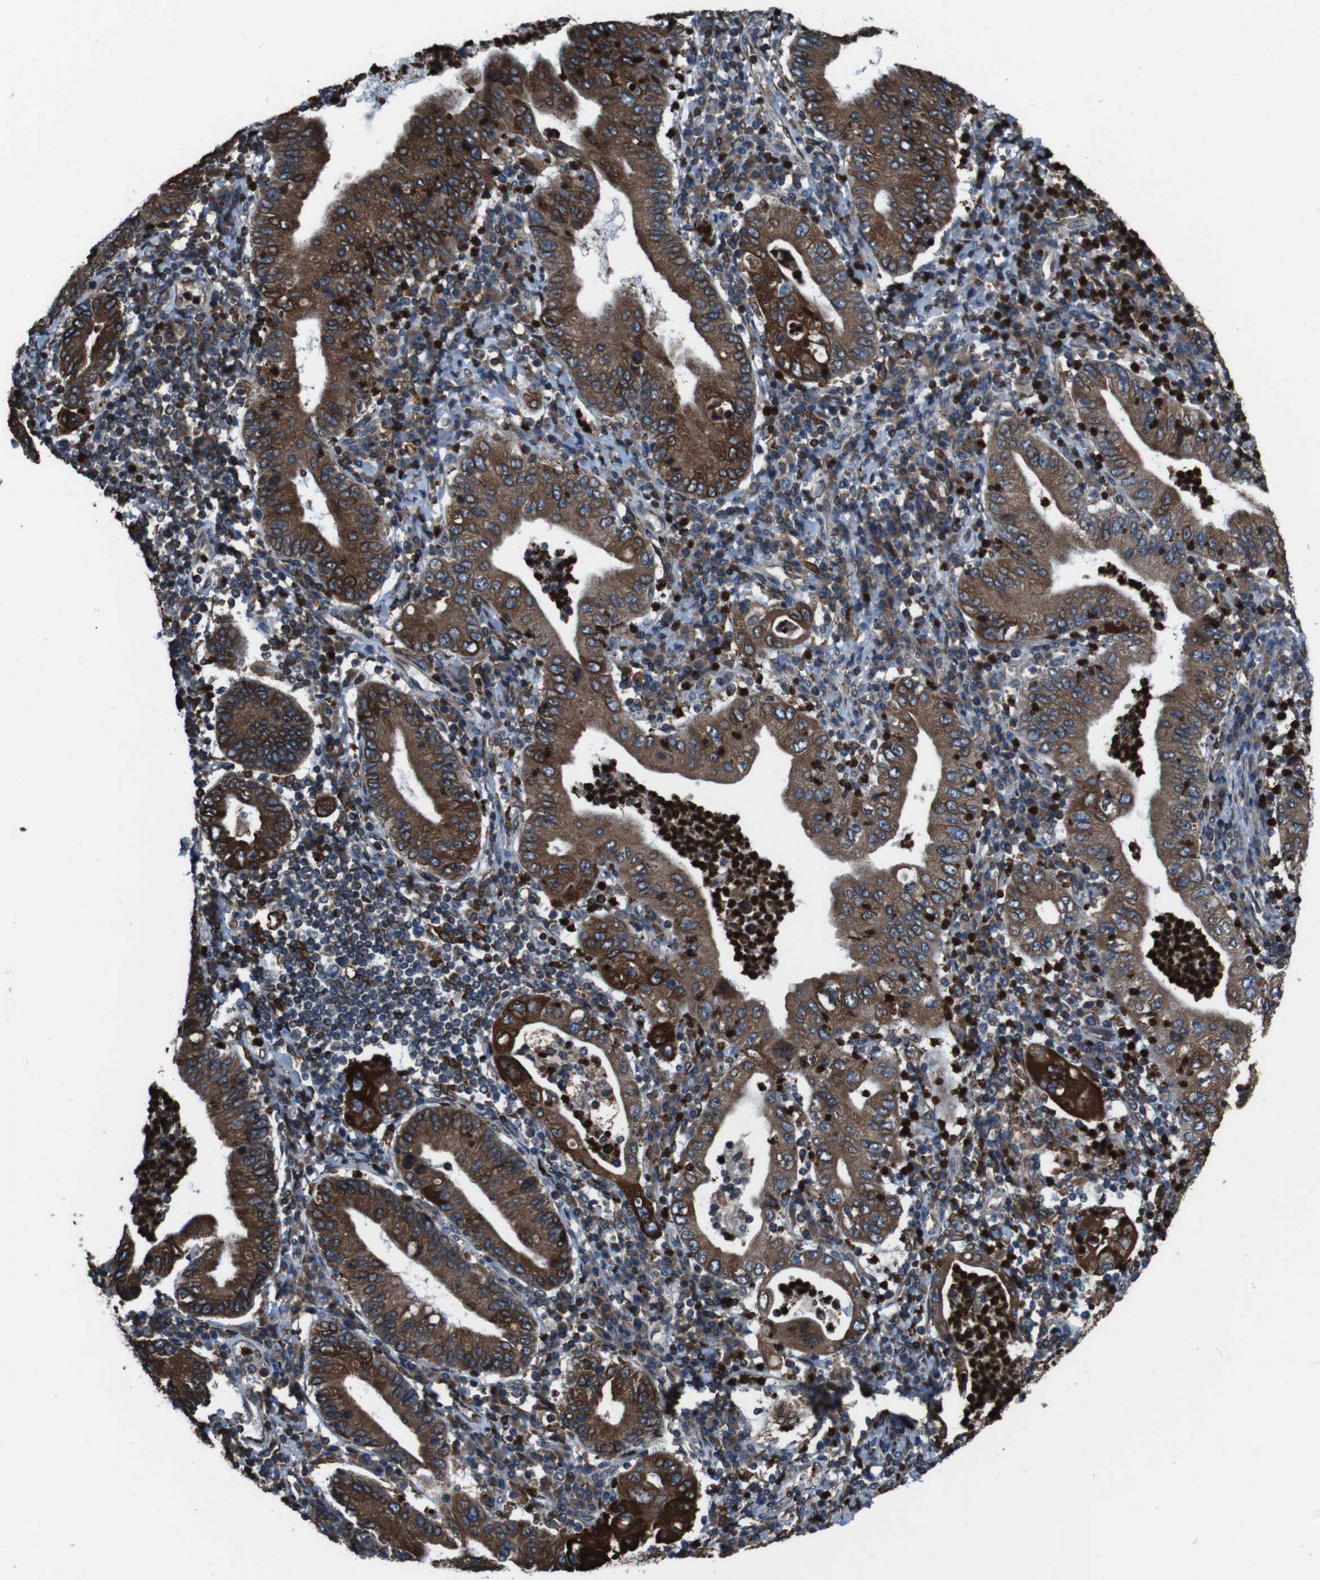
{"staining": {"intensity": "strong", "quantity": ">75%", "location": "cytoplasmic/membranous"}, "tissue": "stomach cancer", "cell_type": "Tumor cells", "image_type": "cancer", "snomed": [{"axis": "morphology", "description": "Normal tissue, NOS"}, {"axis": "morphology", "description": "Adenocarcinoma, NOS"}, {"axis": "topography", "description": "Esophagus"}, {"axis": "topography", "description": "Stomach, upper"}, {"axis": "topography", "description": "Peripheral nerve tissue"}], "caption": "Strong cytoplasmic/membranous staining is seen in approximately >75% of tumor cells in stomach cancer (adenocarcinoma). The staining was performed using DAB (3,3'-diaminobenzidine) to visualize the protein expression in brown, while the nuclei were stained in blue with hematoxylin (Magnification: 20x).", "gene": "APMAP", "patient": {"sex": "male", "age": 62}}